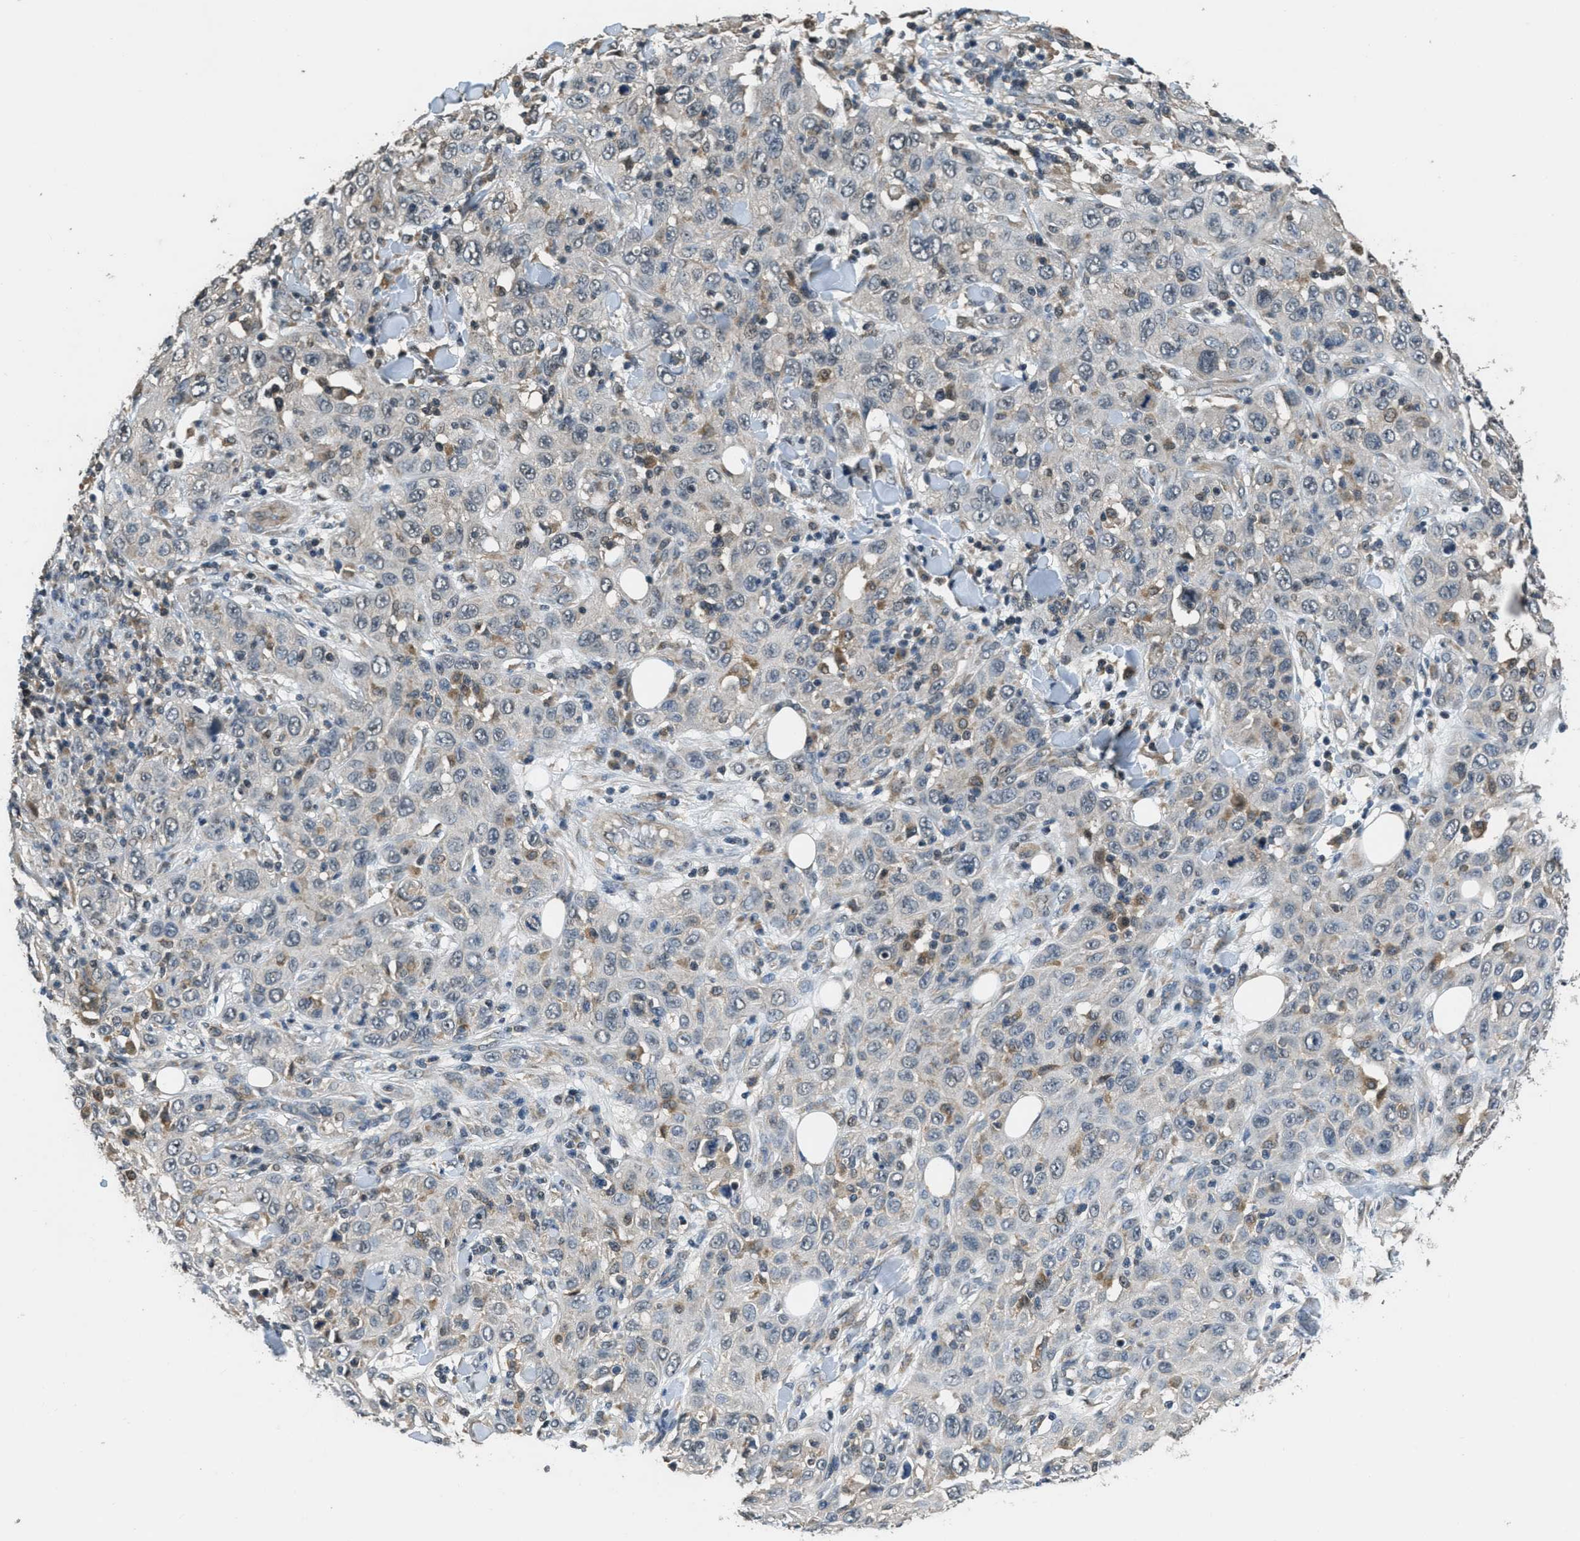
{"staining": {"intensity": "negative", "quantity": "none", "location": "none"}, "tissue": "skin cancer", "cell_type": "Tumor cells", "image_type": "cancer", "snomed": [{"axis": "morphology", "description": "Squamous cell carcinoma, NOS"}, {"axis": "topography", "description": "Skin"}], "caption": "A photomicrograph of skin squamous cell carcinoma stained for a protein shows no brown staining in tumor cells.", "gene": "NAT1", "patient": {"sex": "female", "age": 88}}